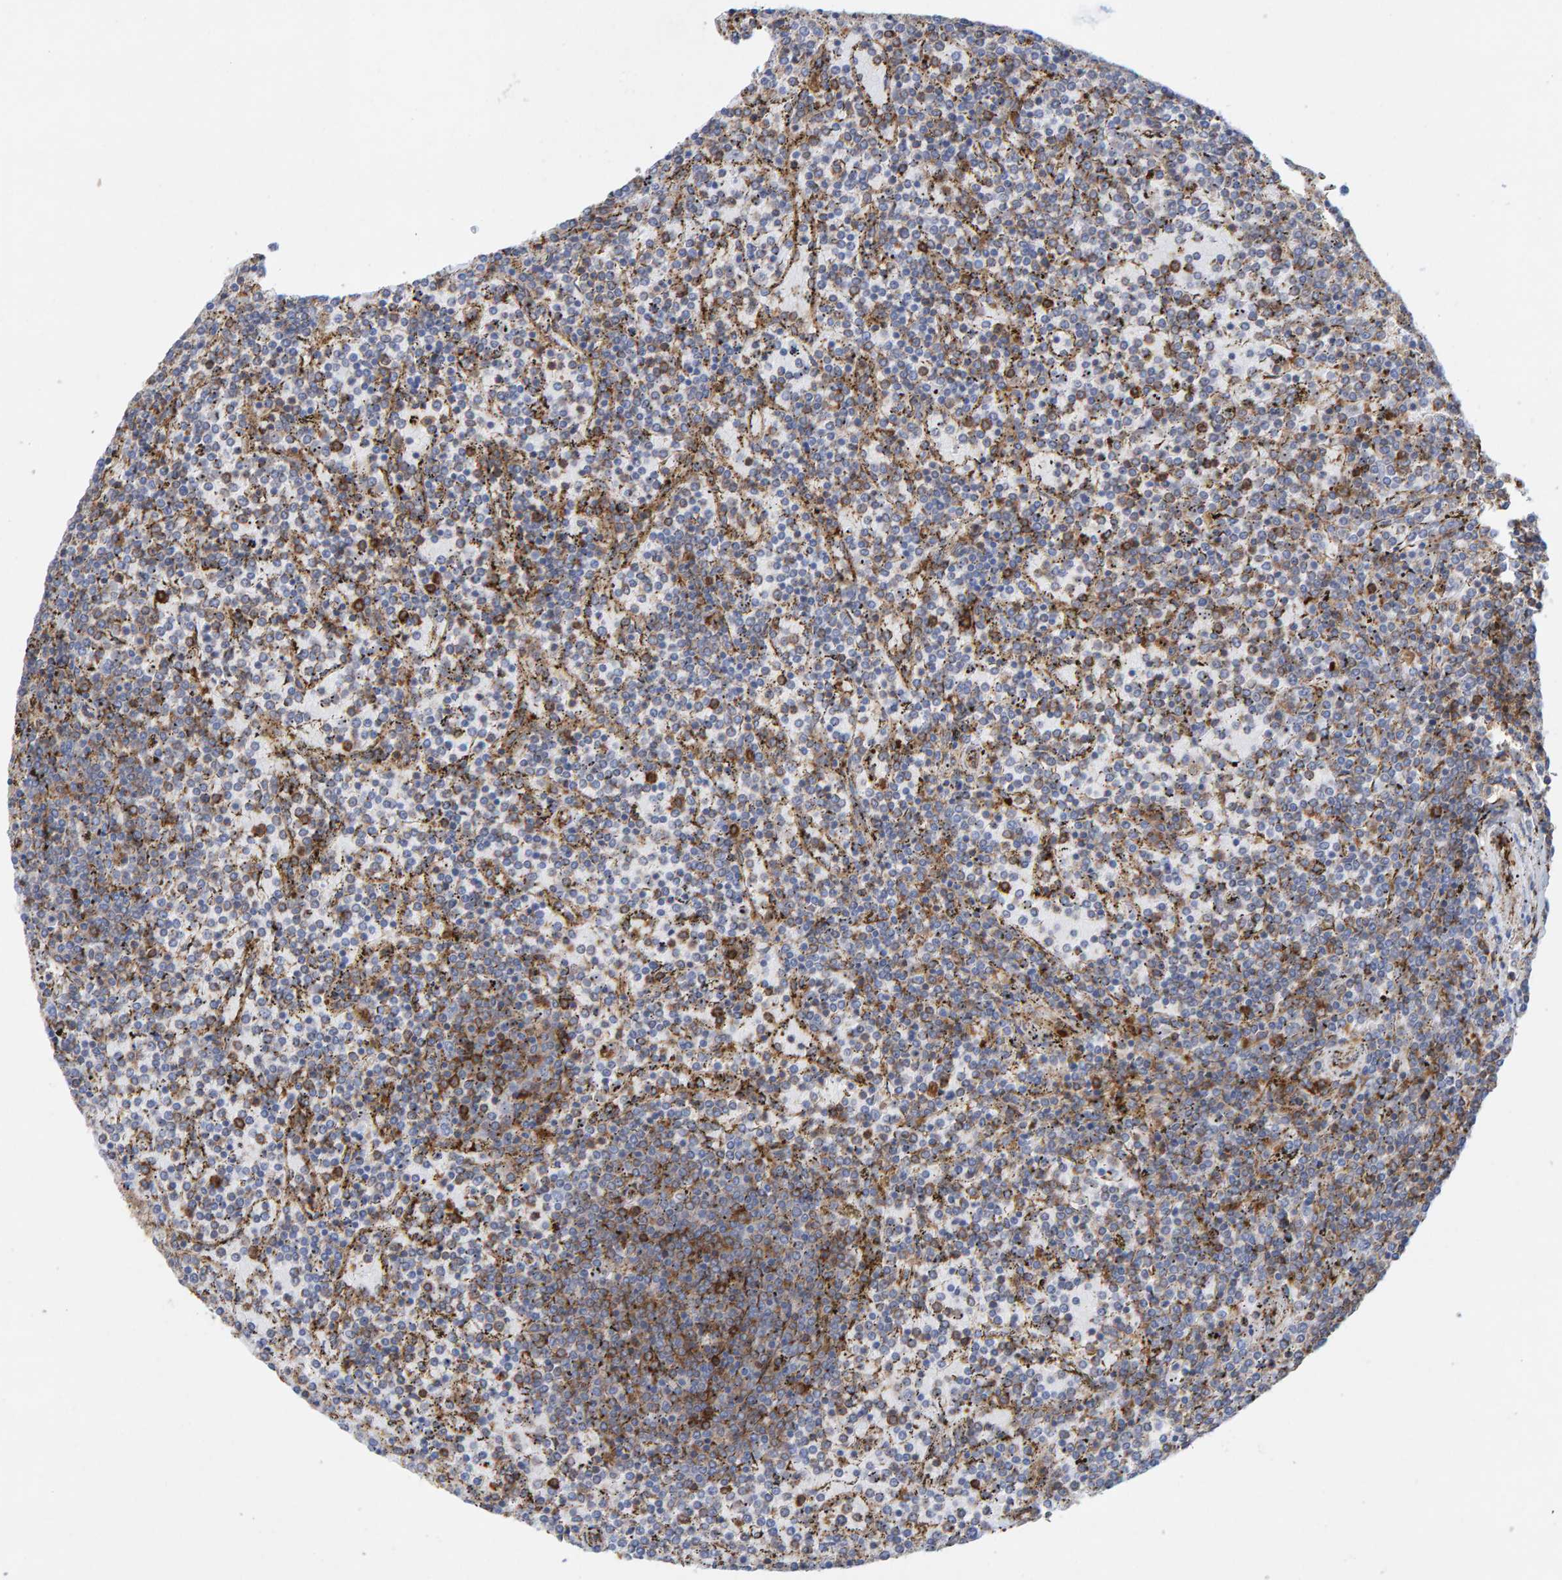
{"staining": {"intensity": "negative", "quantity": "none", "location": "none"}, "tissue": "lymphoma", "cell_type": "Tumor cells", "image_type": "cancer", "snomed": [{"axis": "morphology", "description": "Malignant lymphoma, non-Hodgkin's type, Low grade"}, {"axis": "topography", "description": "Spleen"}], "caption": "Human lymphoma stained for a protein using immunohistochemistry (IHC) shows no positivity in tumor cells.", "gene": "MVP", "patient": {"sex": "female", "age": 77}}